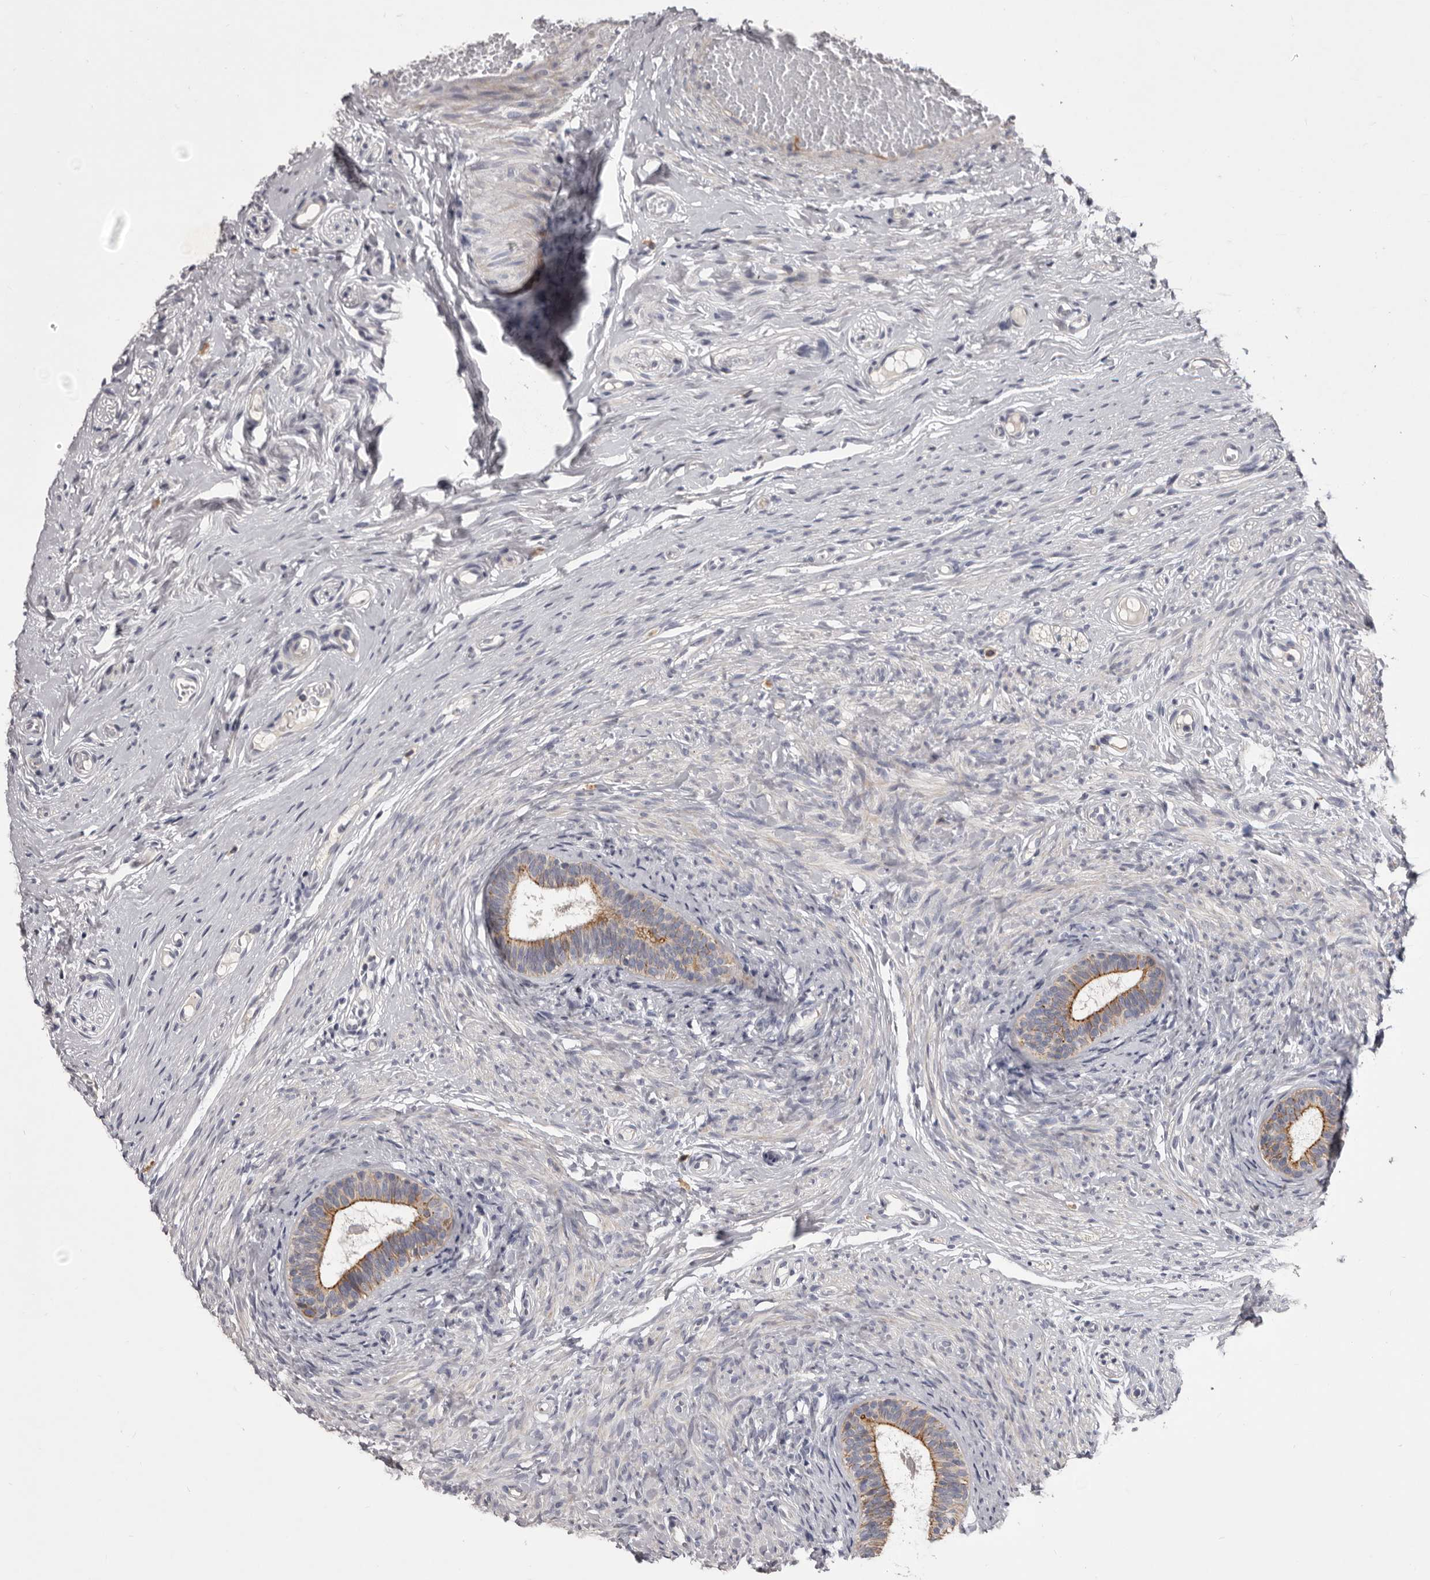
{"staining": {"intensity": "moderate", "quantity": "25%-75%", "location": "cytoplasmic/membranous"}, "tissue": "epididymis", "cell_type": "Glandular cells", "image_type": "normal", "snomed": [{"axis": "morphology", "description": "Normal tissue, NOS"}, {"axis": "topography", "description": "Epididymis"}], "caption": "About 25%-75% of glandular cells in unremarkable epididymis show moderate cytoplasmic/membranous protein positivity as visualized by brown immunohistochemical staining.", "gene": "LPAR6", "patient": {"sex": "male", "age": 9}}